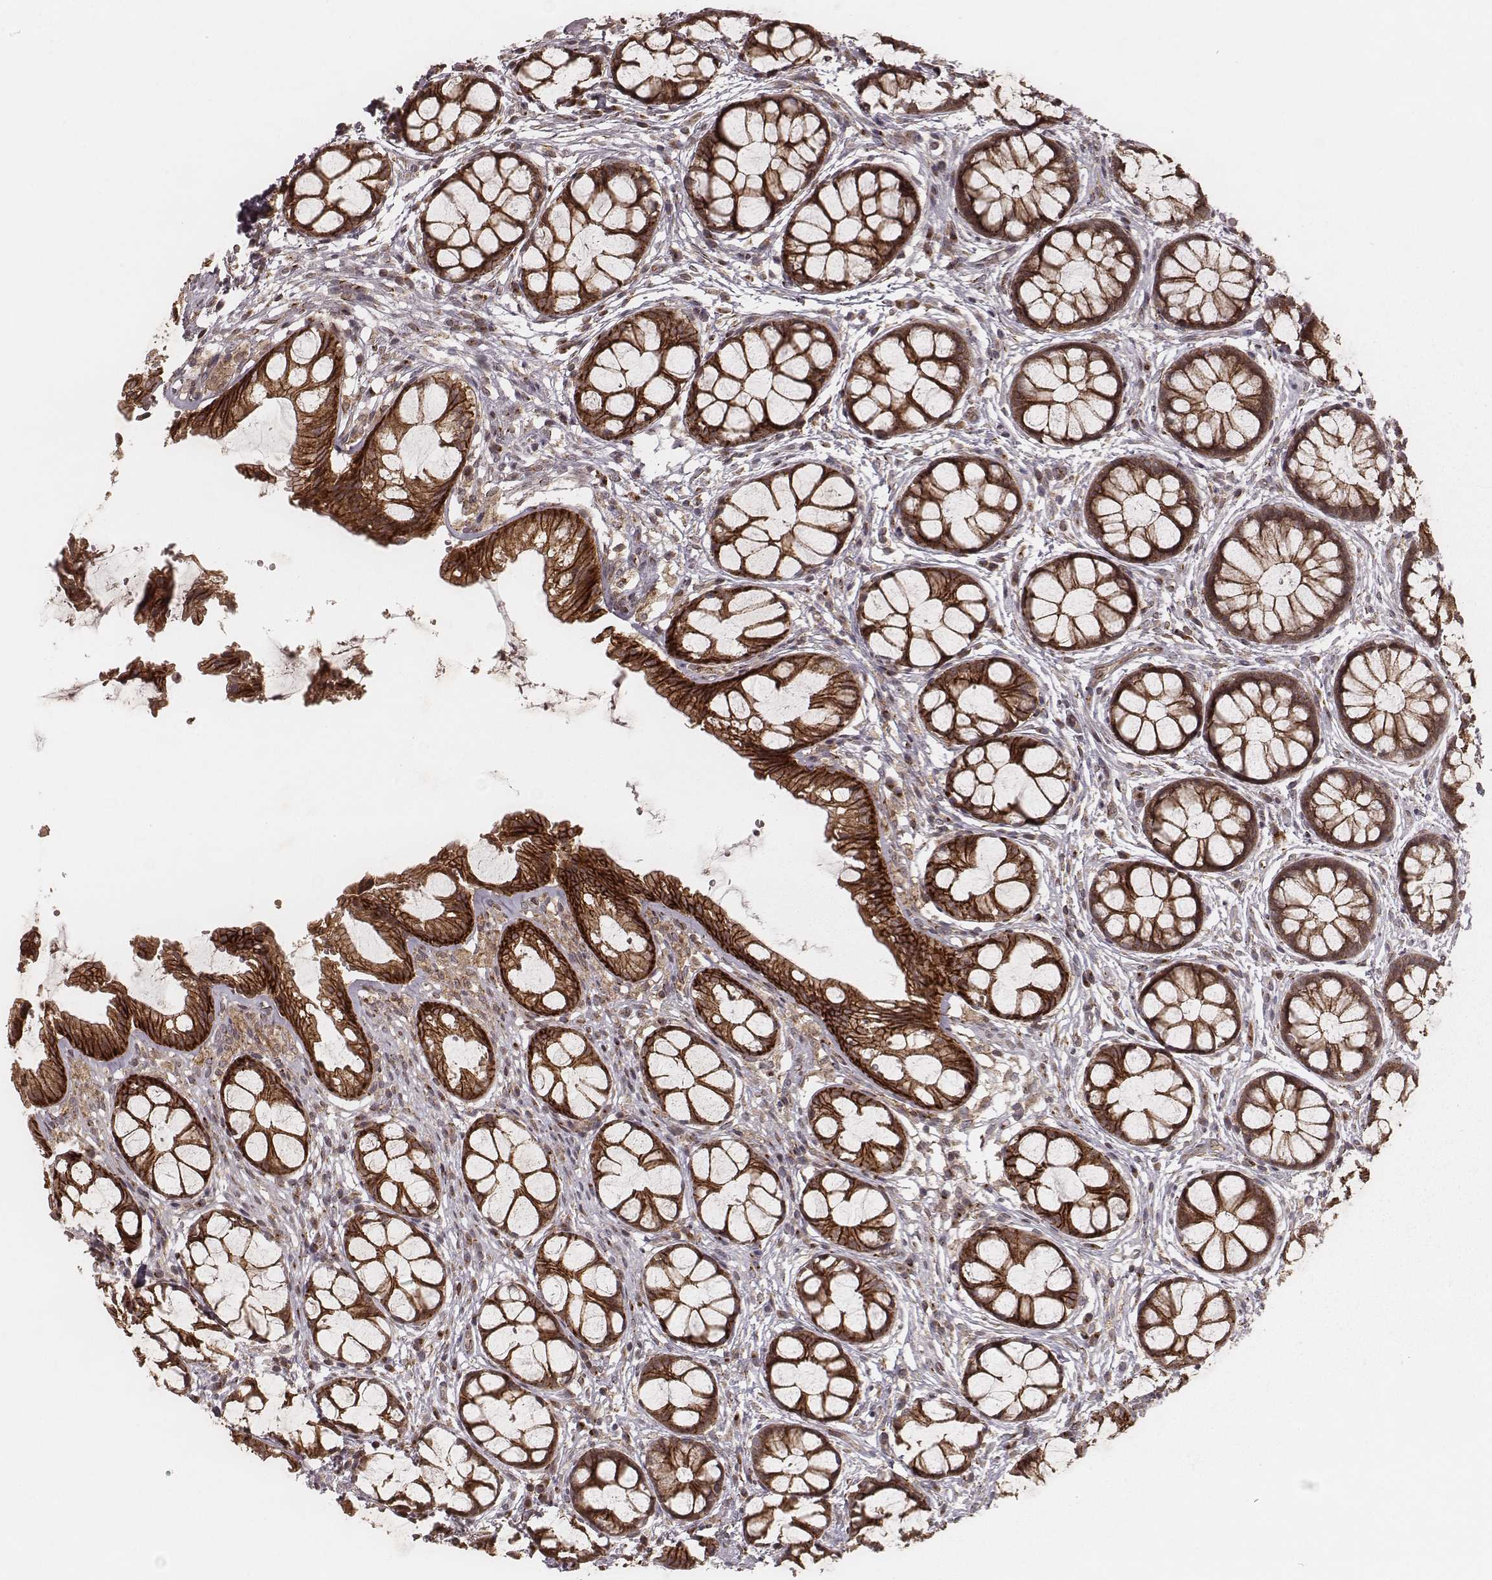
{"staining": {"intensity": "strong", "quantity": ">75%", "location": "cytoplasmic/membranous"}, "tissue": "rectum", "cell_type": "Glandular cells", "image_type": "normal", "snomed": [{"axis": "morphology", "description": "Normal tissue, NOS"}, {"axis": "topography", "description": "Rectum"}], "caption": "IHC (DAB (3,3'-diaminobenzidine)) staining of normal human rectum displays strong cytoplasmic/membranous protein staining in approximately >75% of glandular cells.", "gene": "MYO19", "patient": {"sex": "female", "age": 62}}